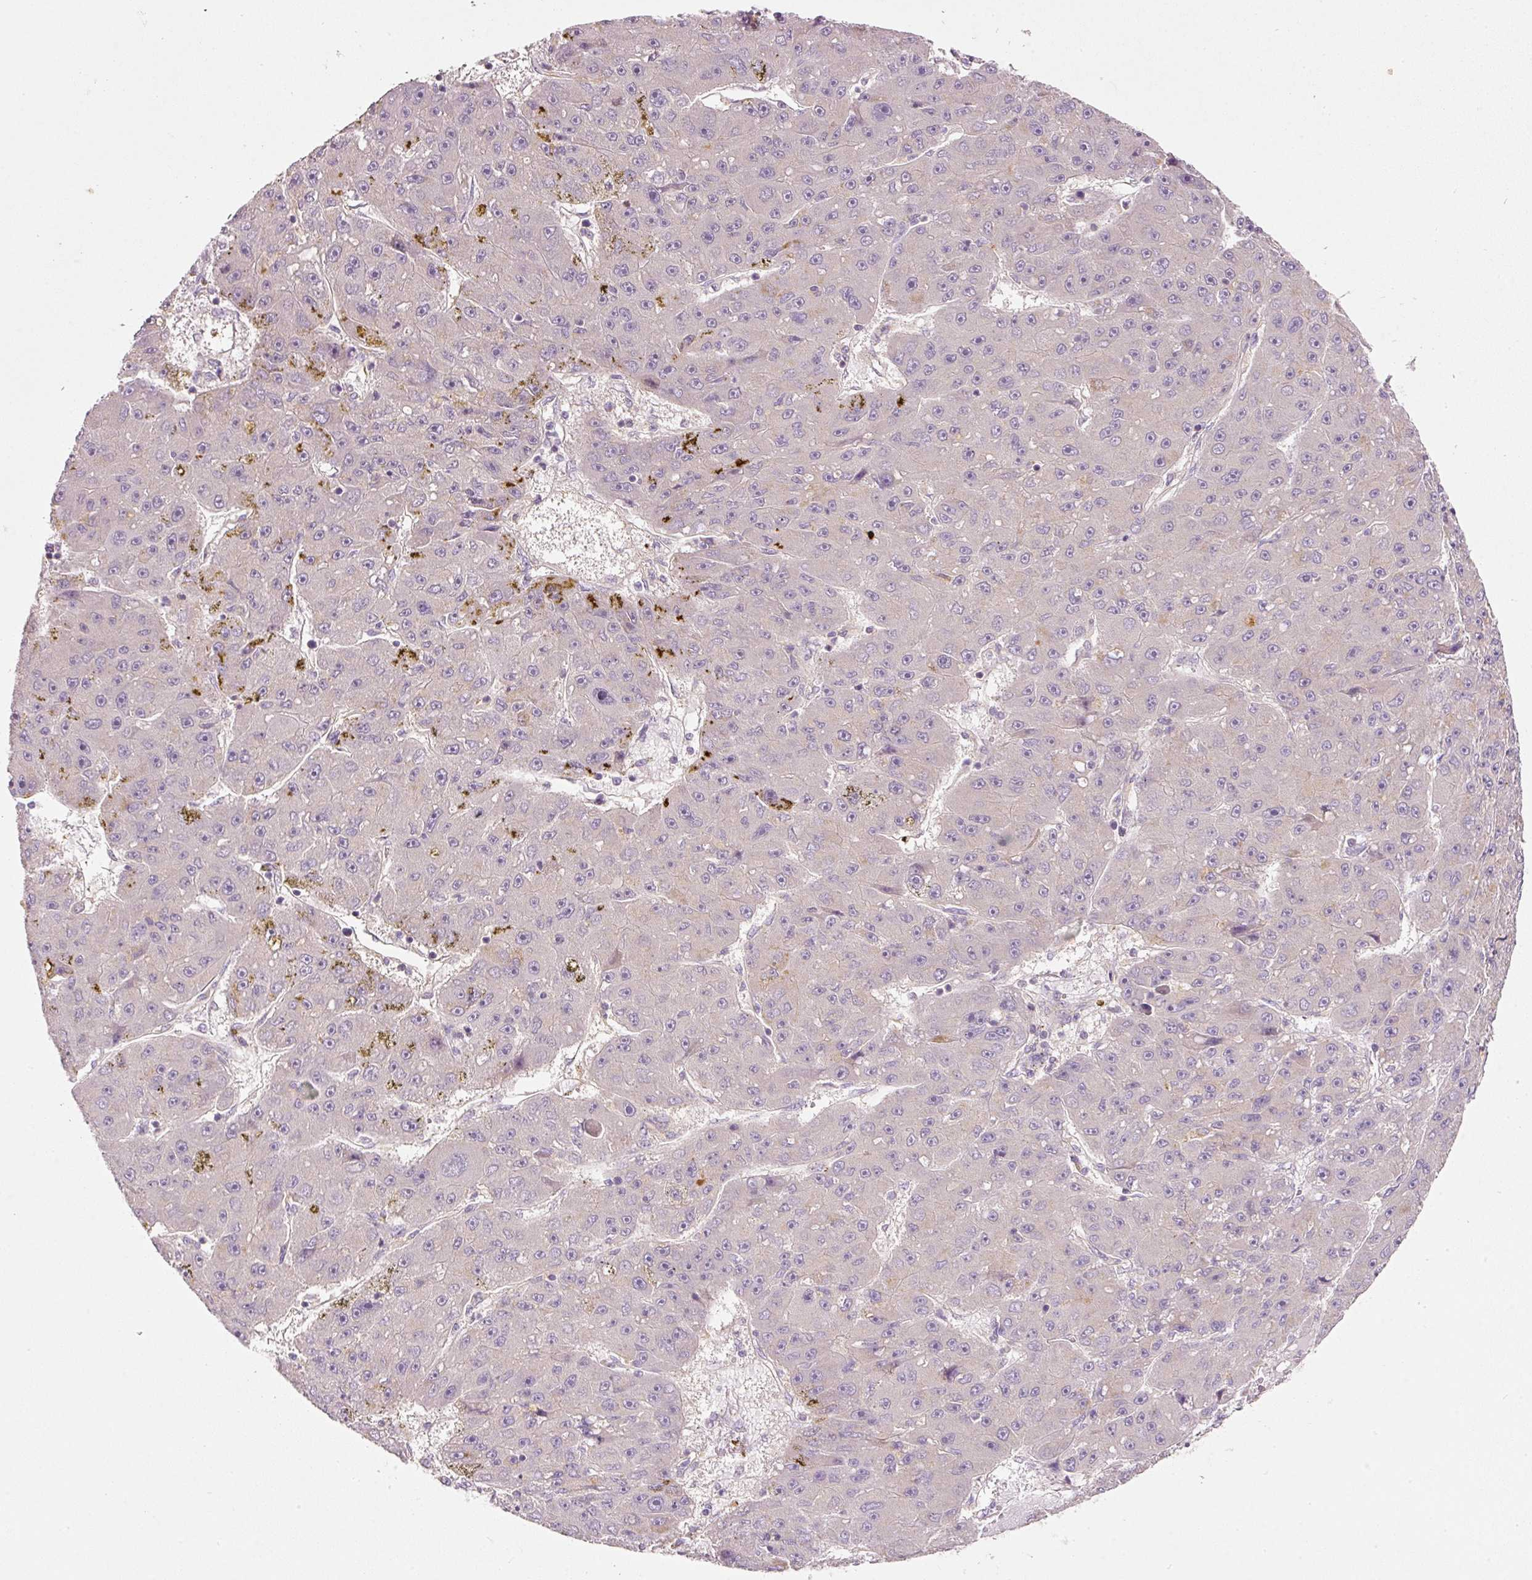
{"staining": {"intensity": "weak", "quantity": "<25%", "location": "cytoplasmic/membranous"}, "tissue": "liver cancer", "cell_type": "Tumor cells", "image_type": "cancer", "snomed": [{"axis": "morphology", "description": "Carcinoma, Hepatocellular, NOS"}, {"axis": "topography", "description": "Liver"}], "caption": "Immunohistochemistry of human hepatocellular carcinoma (liver) shows no expression in tumor cells. The staining is performed using DAB (3,3'-diaminobenzidine) brown chromogen with nuclei counter-stained in using hematoxylin.", "gene": "RNF167", "patient": {"sex": "male", "age": 67}}